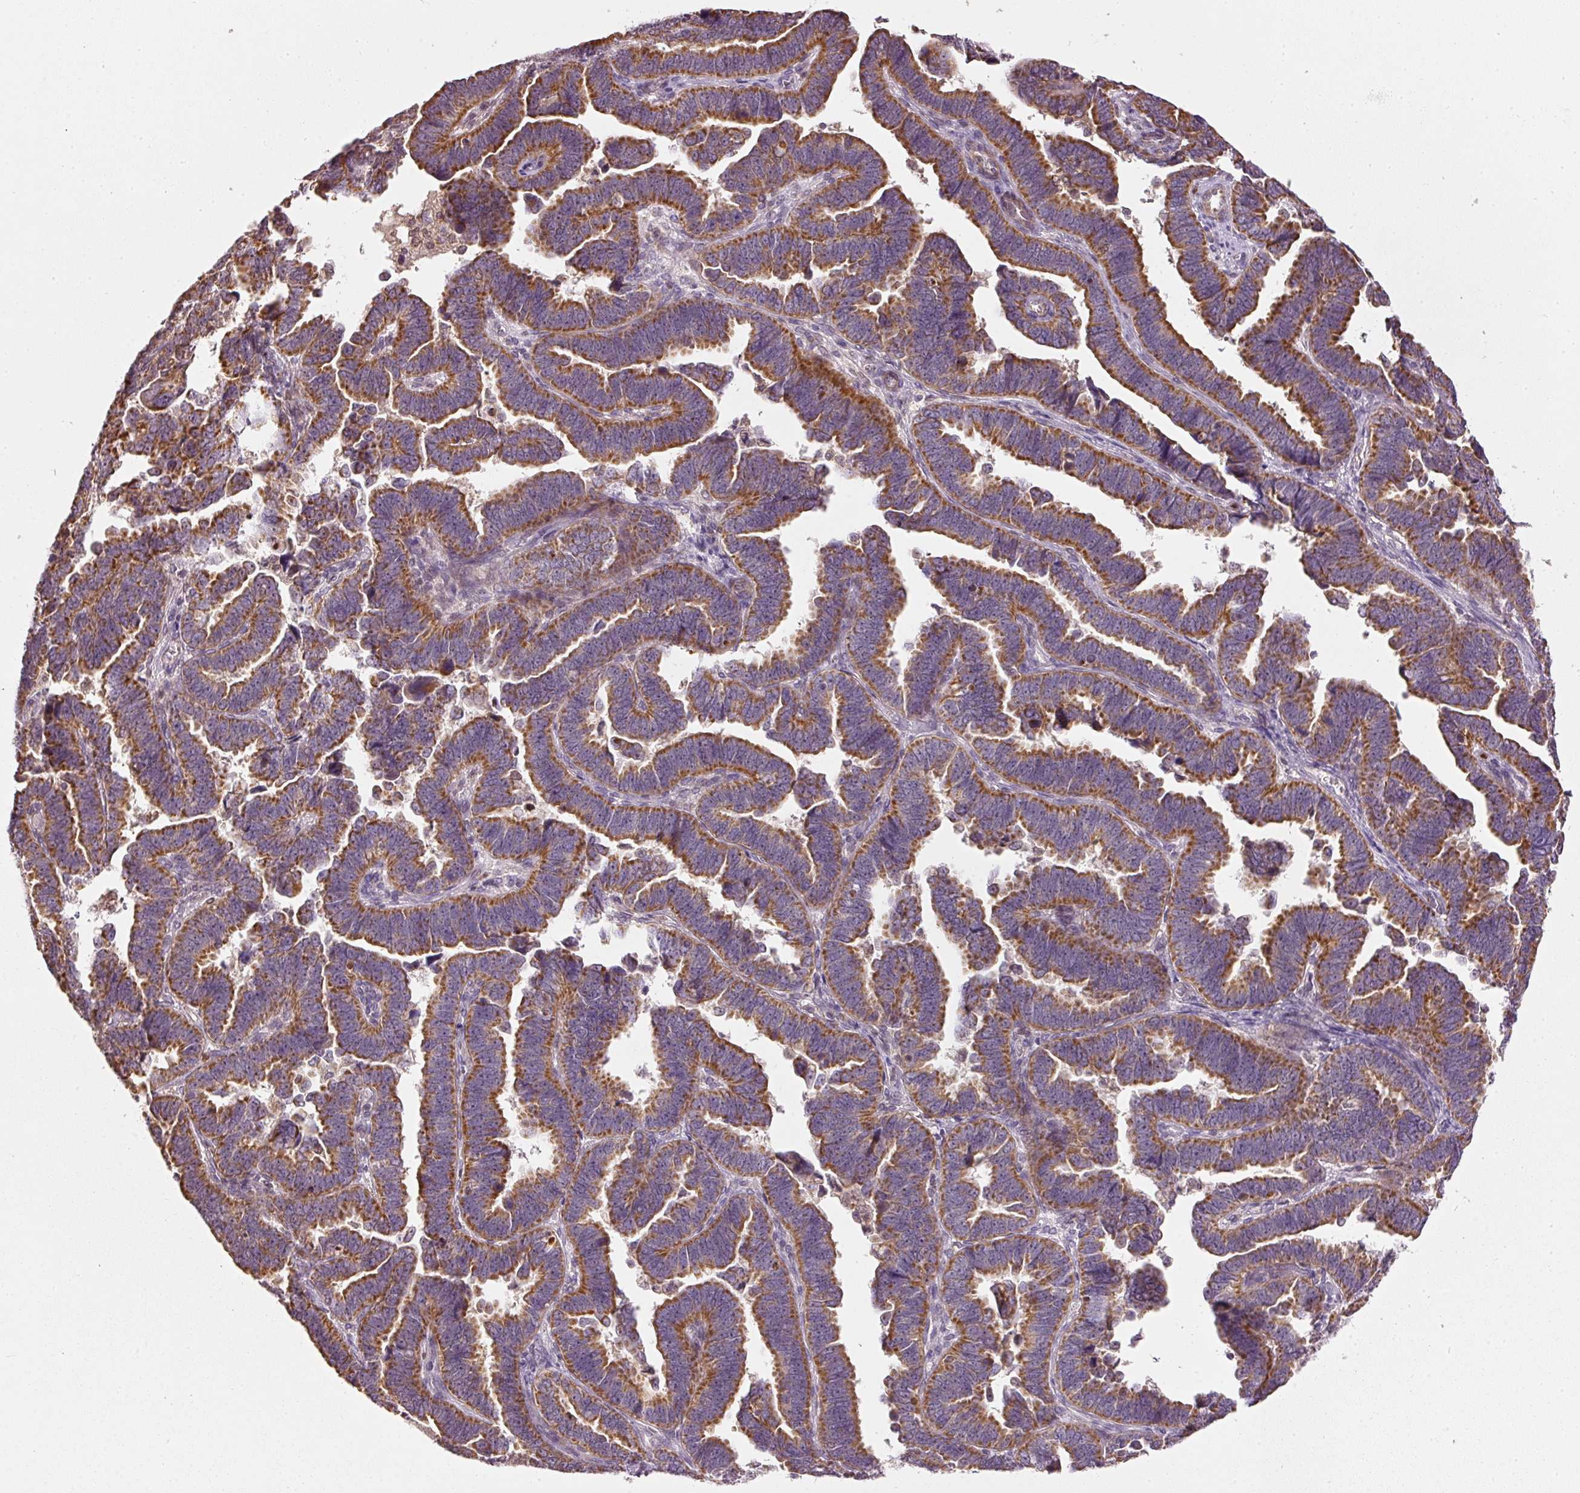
{"staining": {"intensity": "moderate", "quantity": ">75%", "location": "cytoplasmic/membranous"}, "tissue": "endometrial cancer", "cell_type": "Tumor cells", "image_type": "cancer", "snomed": [{"axis": "morphology", "description": "Adenocarcinoma, NOS"}, {"axis": "topography", "description": "Endometrium"}], "caption": "Immunohistochemistry (IHC) photomicrograph of endometrial cancer (adenocarcinoma) stained for a protein (brown), which exhibits medium levels of moderate cytoplasmic/membranous staining in about >75% of tumor cells.", "gene": "MTHFD1L", "patient": {"sex": "female", "age": 75}}